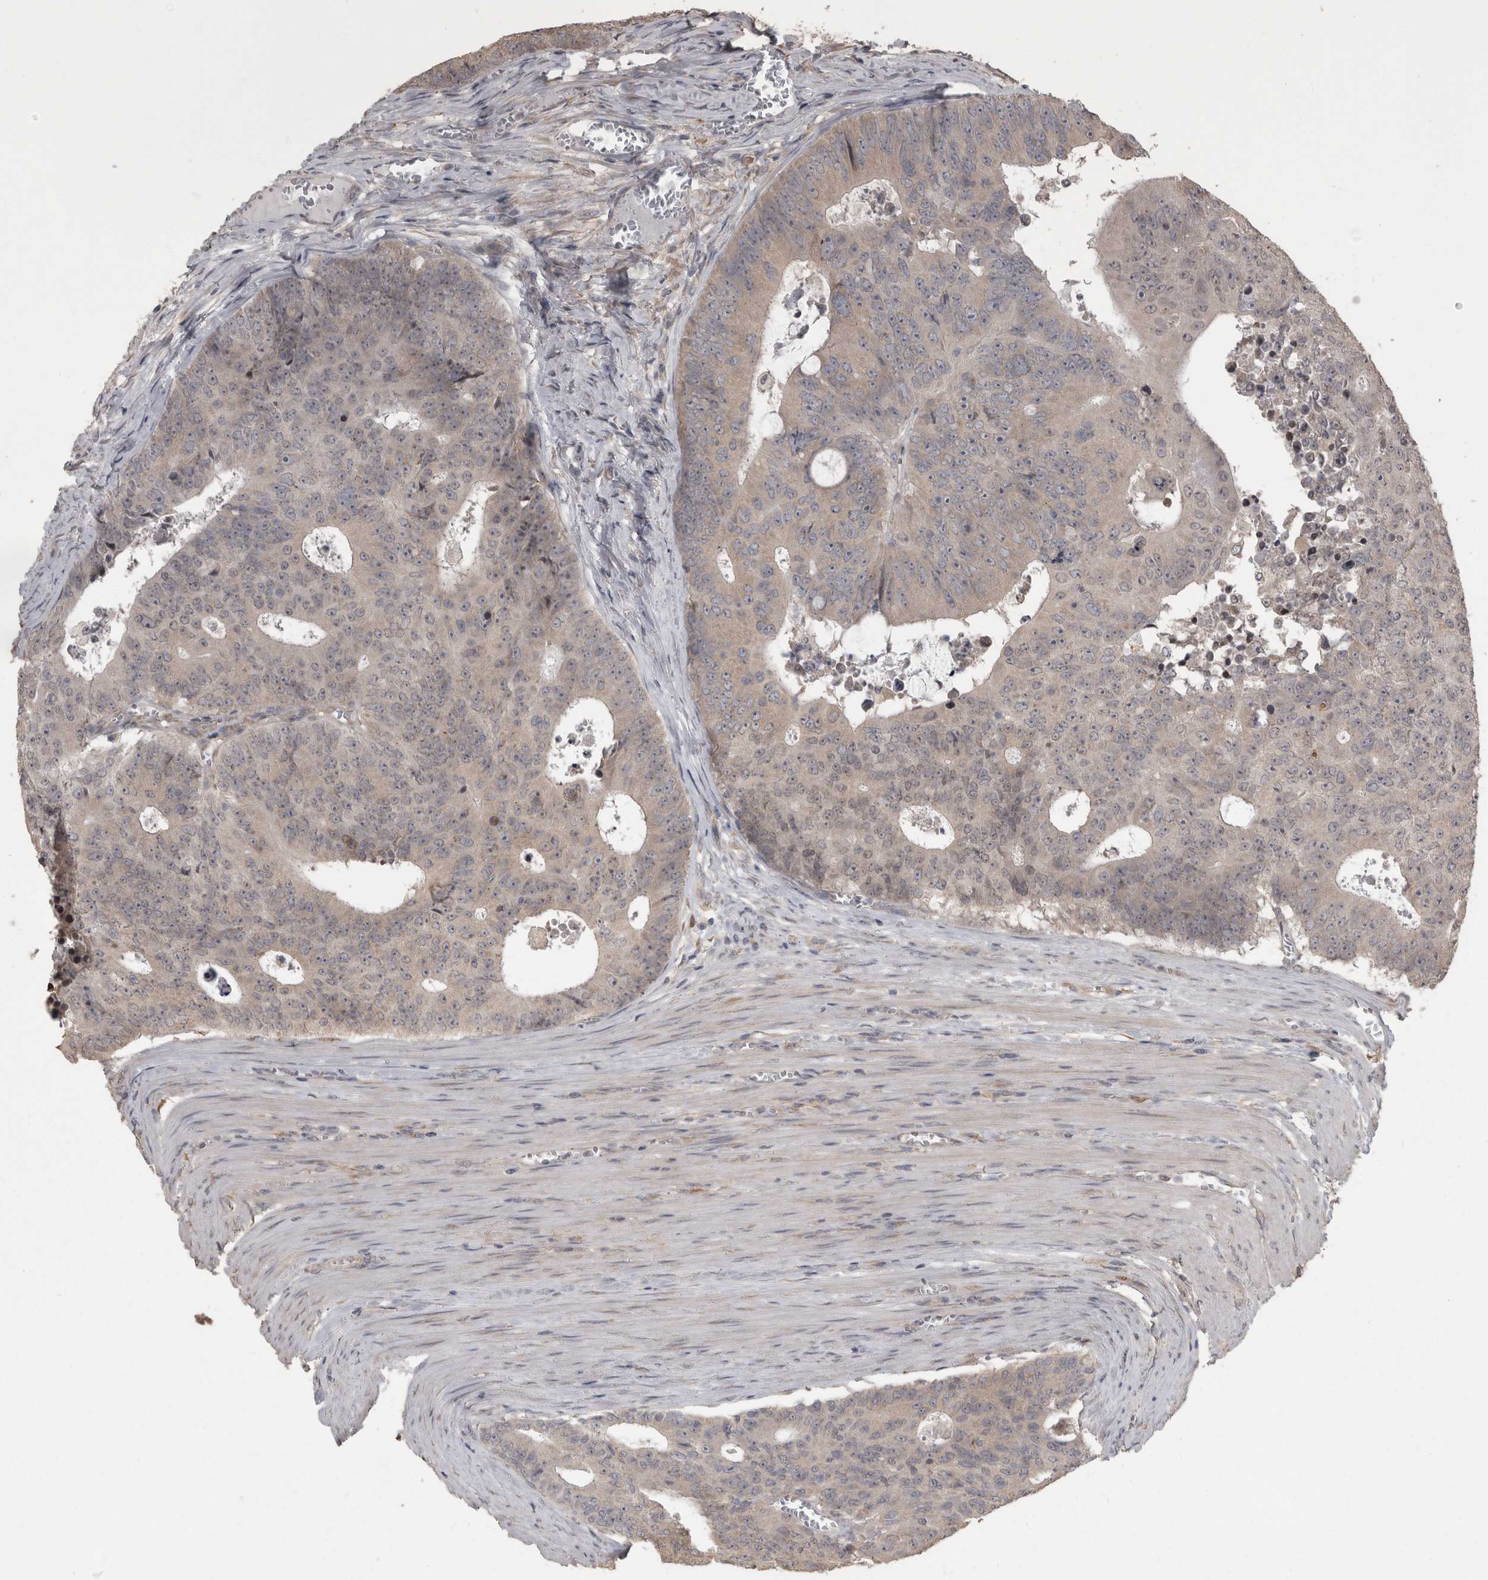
{"staining": {"intensity": "negative", "quantity": "none", "location": "none"}, "tissue": "colorectal cancer", "cell_type": "Tumor cells", "image_type": "cancer", "snomed": [{"axis": "morphology", "description": "Adenocarcinoma, NOS"}, {"axis": "topography", "description": "Colon"}], "caption": "Tumor cells are negative for brown protein staining in colorectal adenocarcinoma.", "gene": "RAB29", "patient": {"sex": "male", "age": 87}}